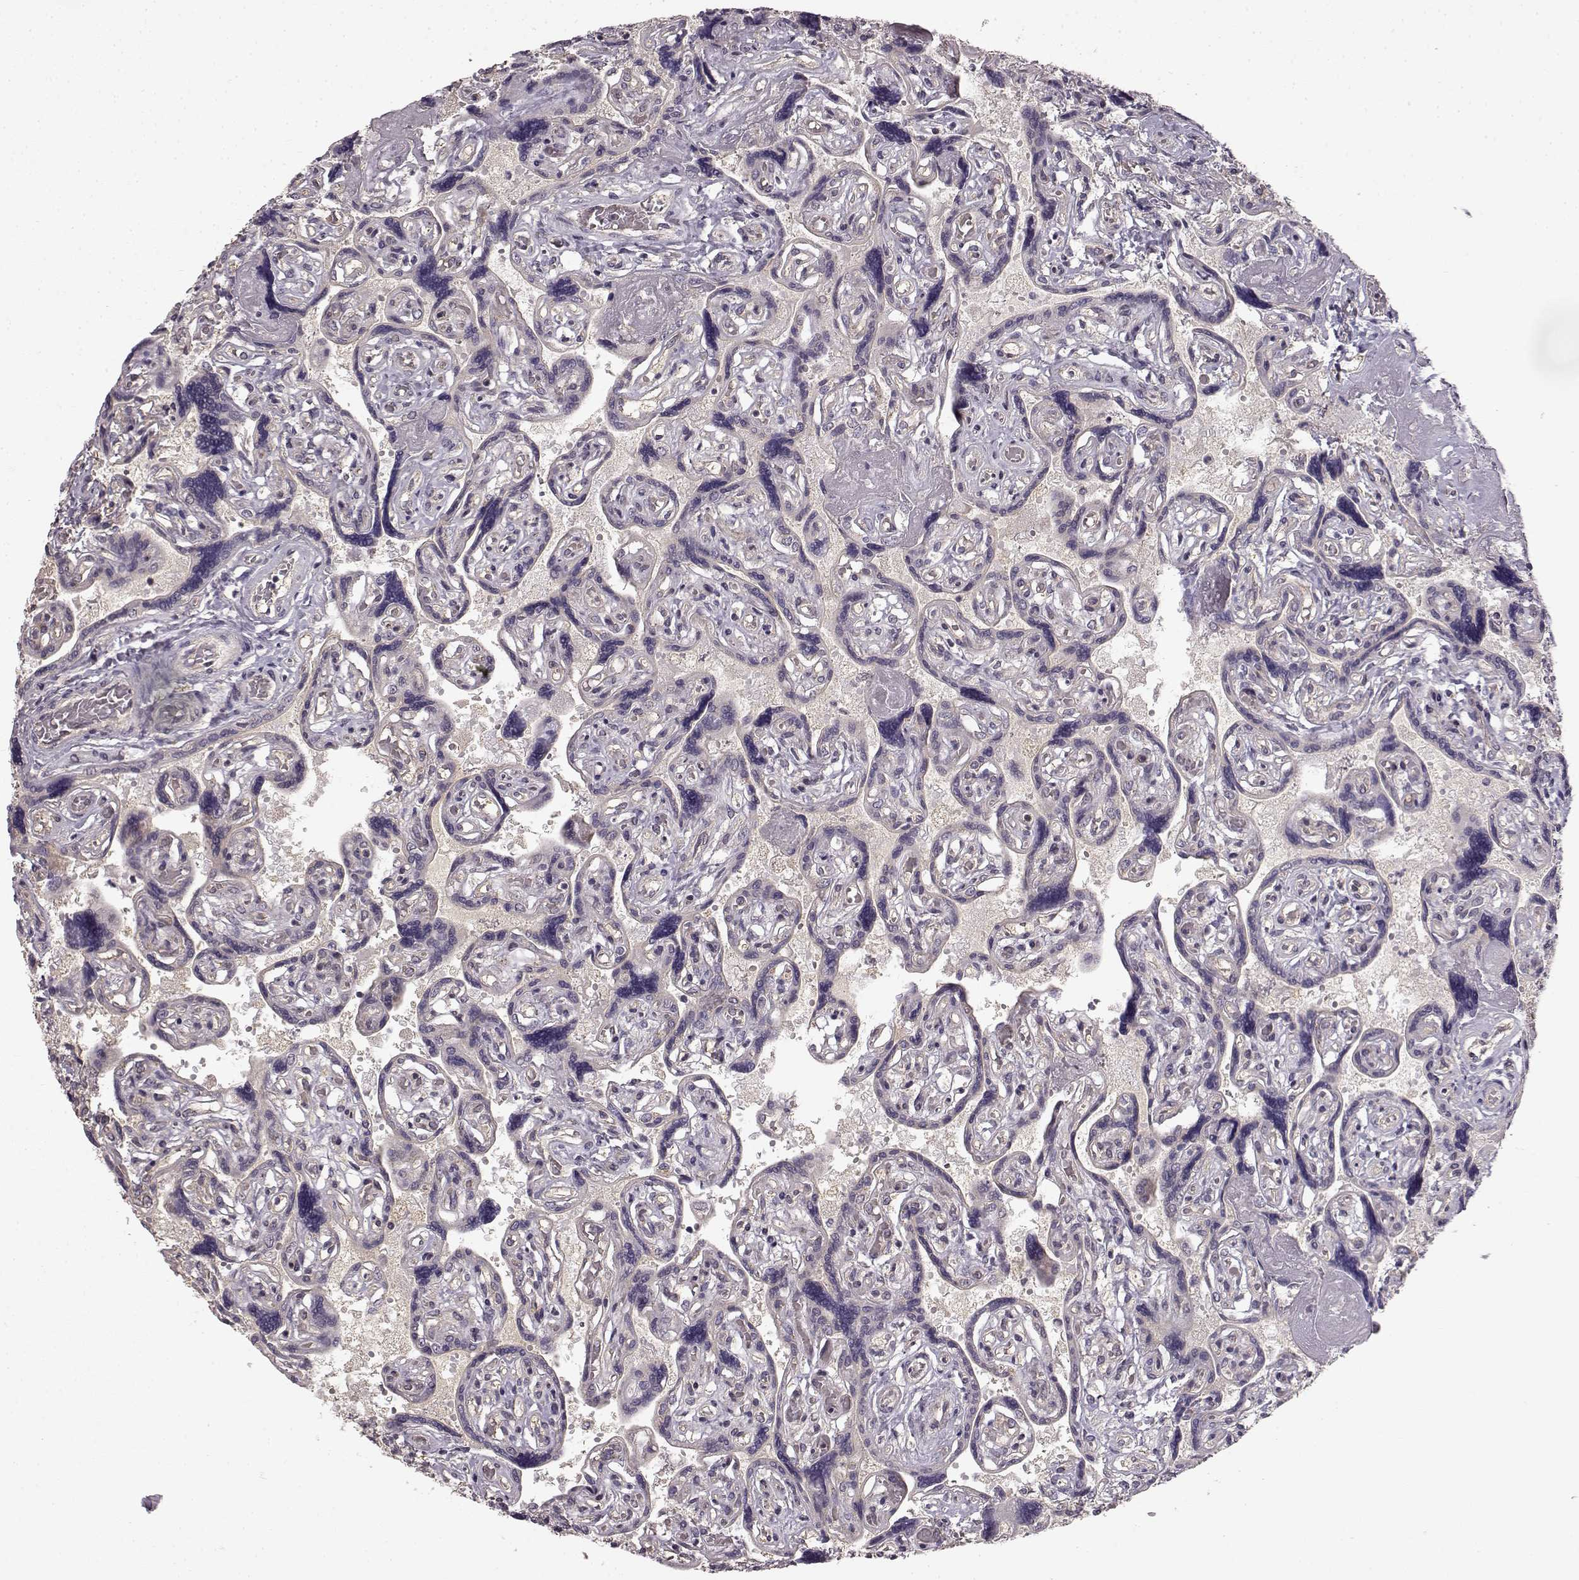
{"staining": {"intensity": "negative", "quantity": "none", "location": "none"}, "tissue": "placenta", "cell_type": "Decidual cells", "image_type": "normal", "snomed": [{"axis": "morphology", "description": "Normal tissue, NOS"}, {"axis": "topography", "description": "Placenta"}], "caption": "Immunohistochemistry image of unremarkable placenta: human placenta stained with DAB (3,3'-diaminobenzidine) displays no significant protein expression in decidual cells.", "gene": "ERBB3", "patient": {"sex": "female", "age": 32}}